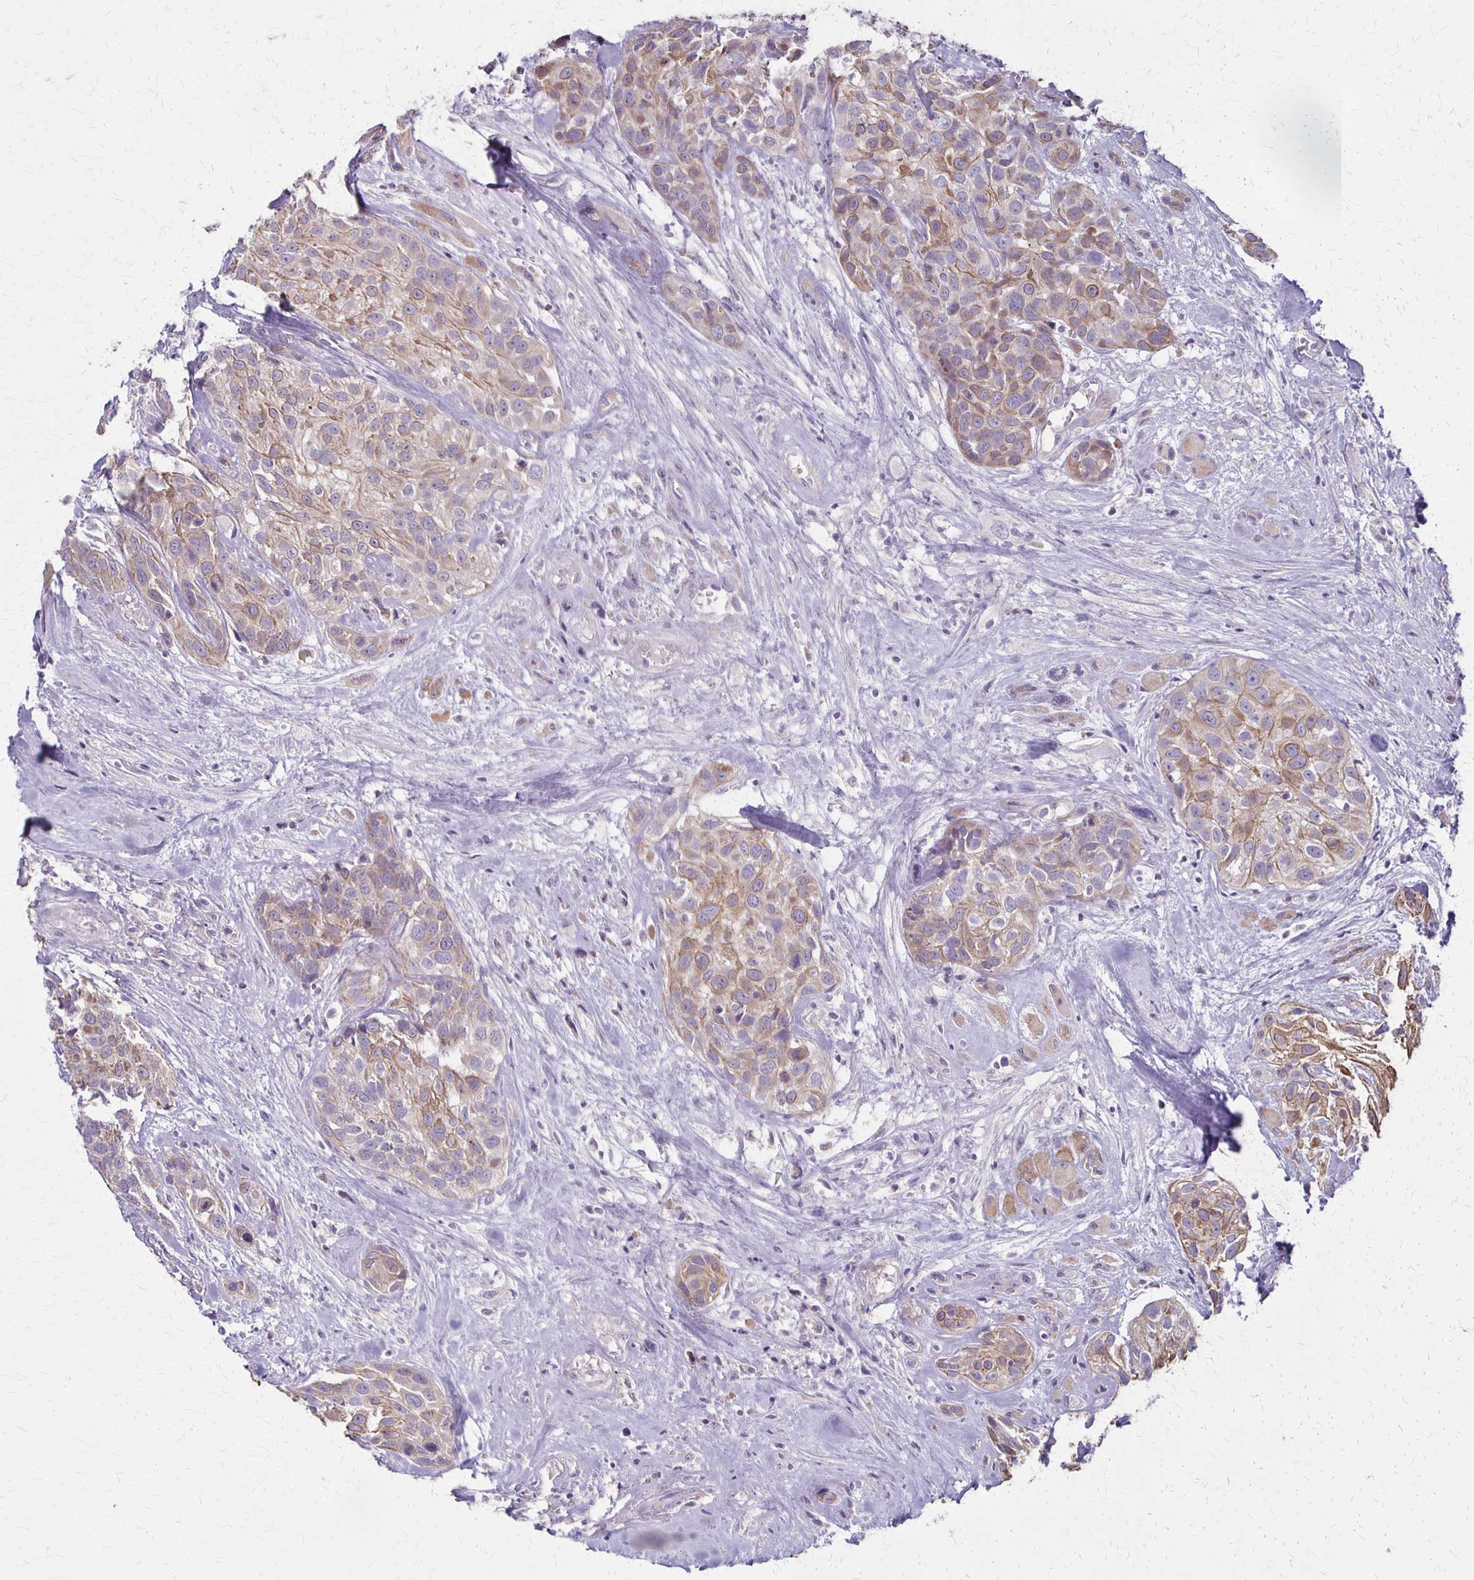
{"staining": {"intensity": "moderate", "quantity": "25%-75%", "location": "cytoplasmic/membranous"}, "tissue": "head and neck cancer", "cell_type": "Tumor cells", "image_type": "cancer", "snomed": [{"axis": "morphology", "description": "Squamous cell carcinoma, NOS"}, {"axis": "topography", "description": "Head-Neck"}], "caption": "Immunohistochemical staining of human head and neck squamous cell carcinoma shows moderate cytoplasmic/membranous protein expression in approximately 25%-75% of tumor cells.", "gene": "SLC35E2B", "patient": {"sex": "female", "age": 50}}